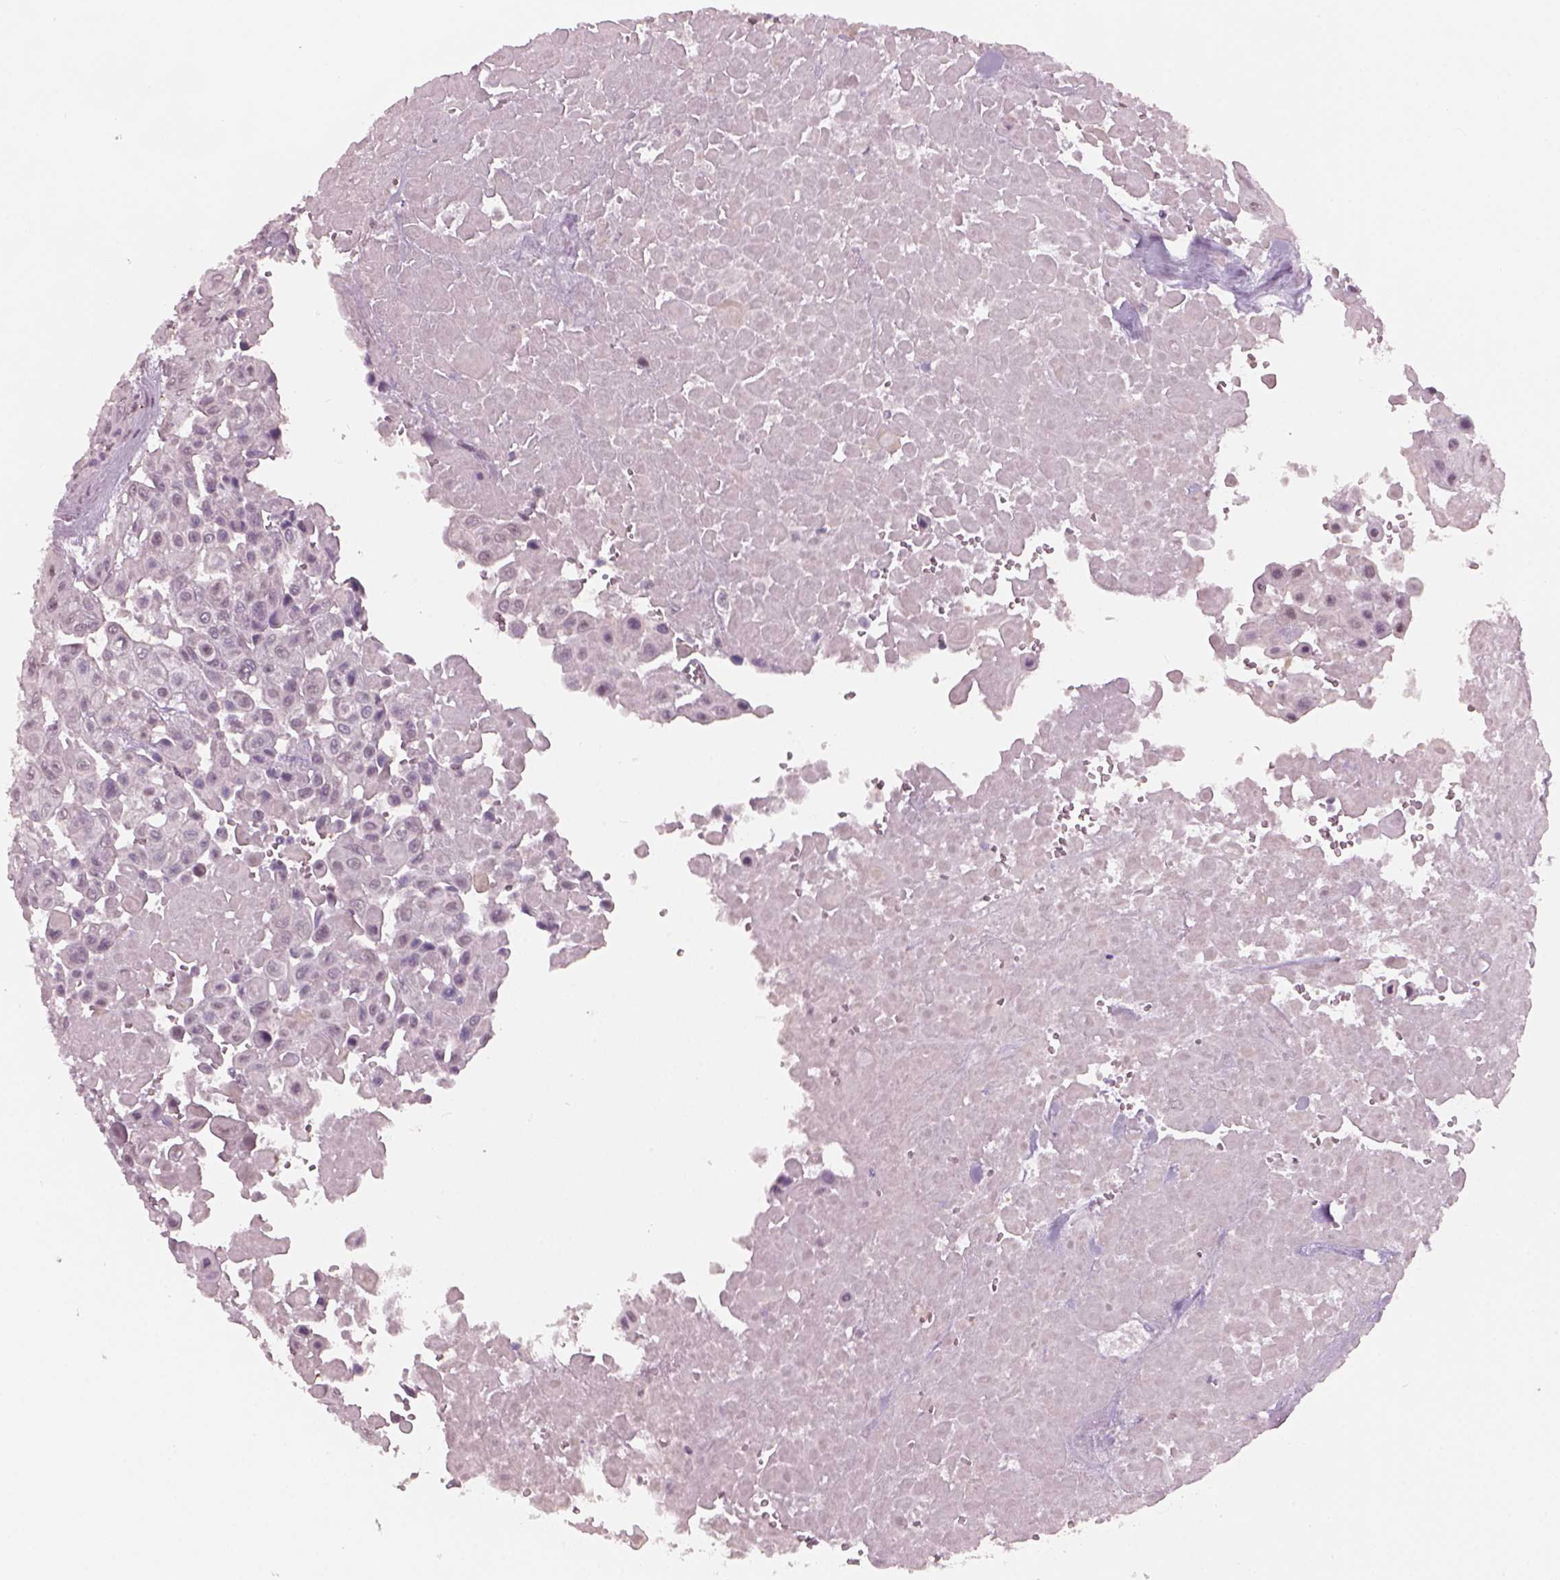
{"staining": {"intensity": "negative", "quantity": "none", "location": "none"}, "tissue": "head and neck cancer", "cell_type": "Tumor cells", "image_type": "cancer", "snomed": [{"axis": "morphology", "description": "Adenocarcinoma, NOS"}, {"axis": "topography", "description": "Head-Neck"}], "caption": "Tumor cells are negative for protein expression in human head and neck cancer (adenocarcinoma).", "gene": "NAT8", "patient": {"sex": "male", "age": 73}}